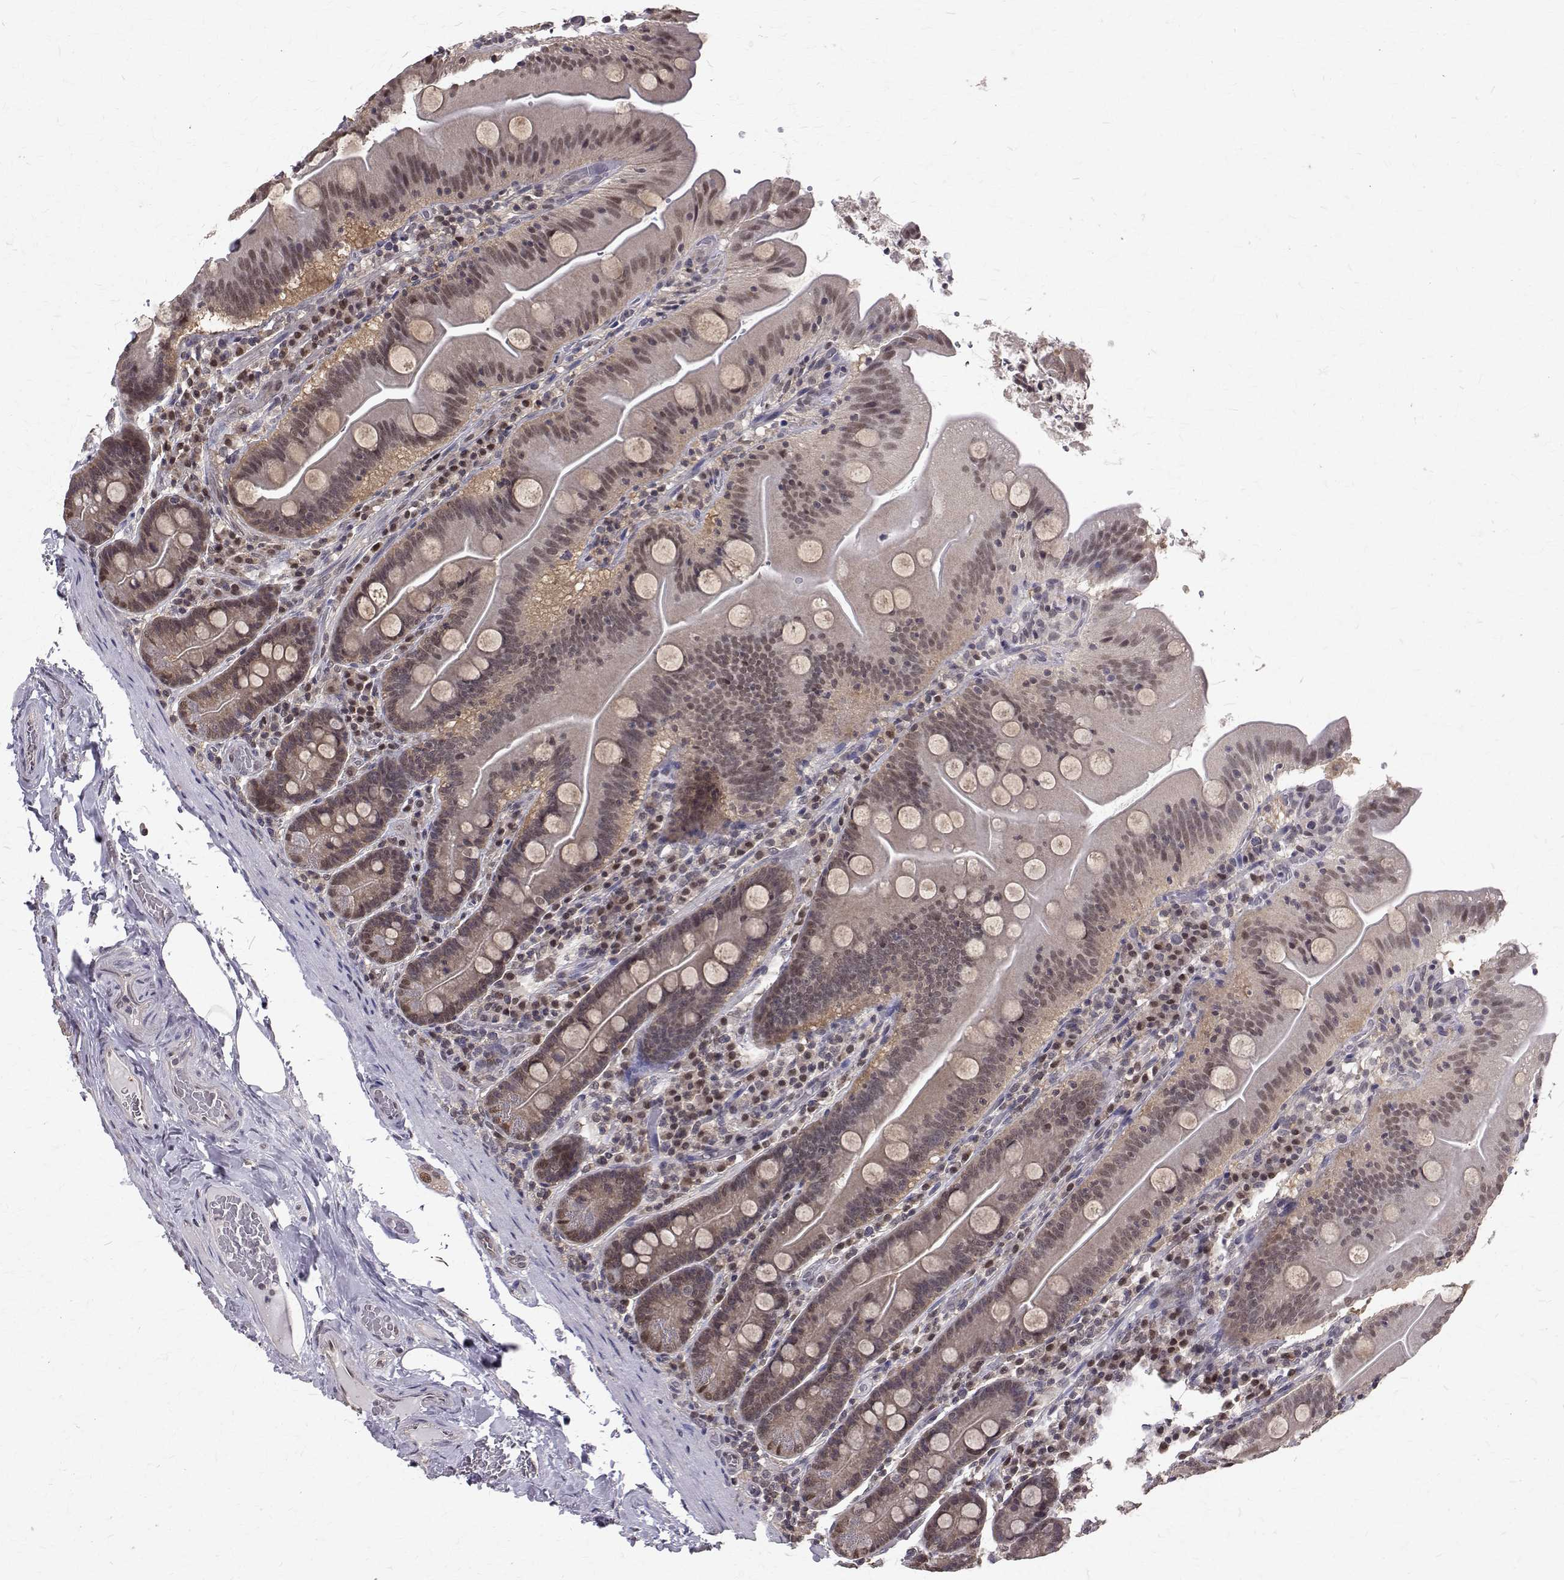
{"staining": {"intensity": "moderate", "quantity": "25%-75%", "location": "cytoplasmic/membranous,nuclear"}, "tissue": "small intestine", "cell_type": "Glandular cells", "image_type": "normal", "snomed": [{"axis": "morphology", "description": "Normal tissue, NOS"}, {"axis": "topography", "description": "Small intestine"}], "caption": "Protein expression analysis of unremarkable small intestine displays moderate cytoplasmic/membranous,nuclear staining in about 25%-75% of glandular cells. The staining was performed using DAB, with brown indicating positive protein expression. Nuclei are stained blue with hematoxylin.", "gene": "NIF3L1", "patient": {"sex": "male", "age": 37}}